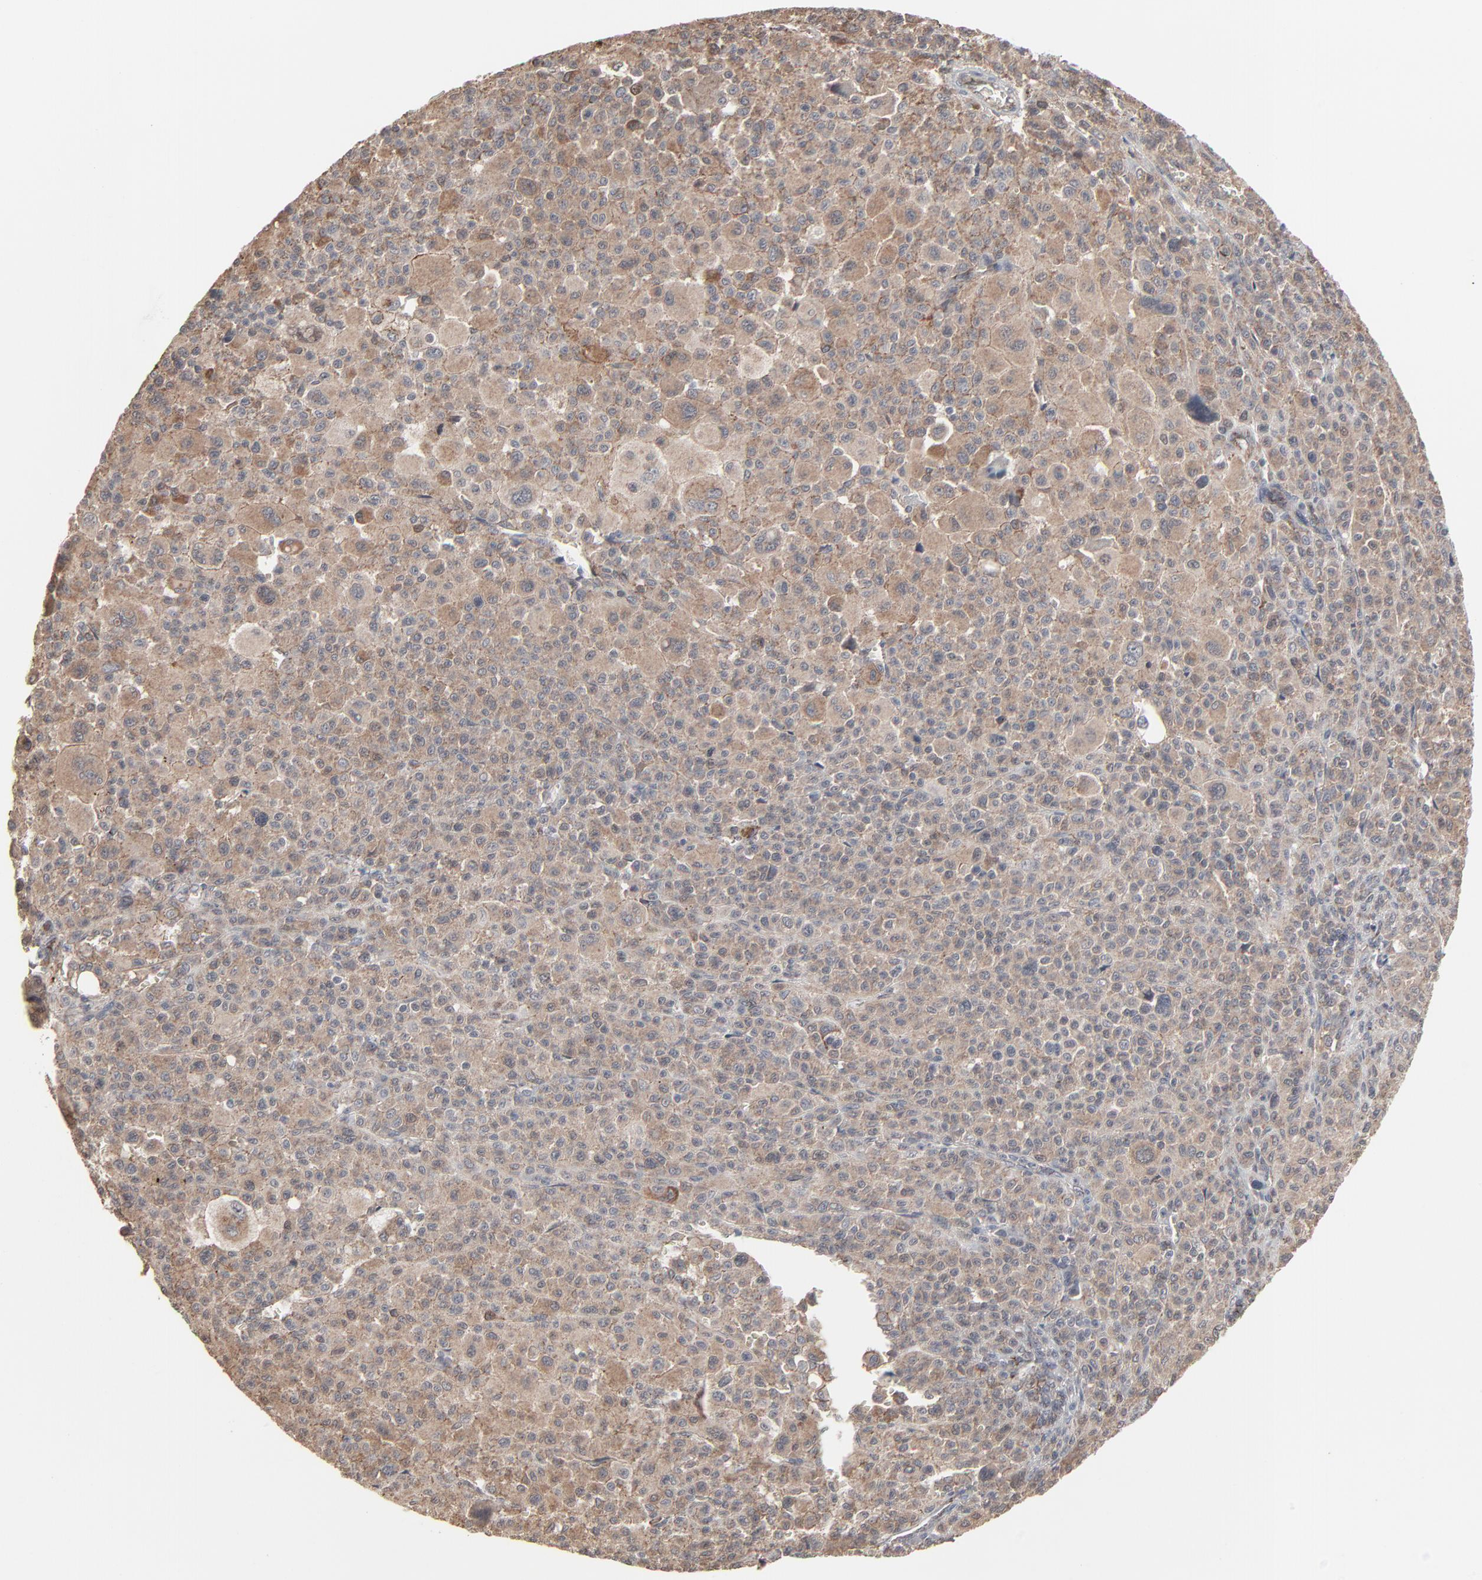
{"staining": {"intensity": "moderate", "quantity": ">75%", "location": "cytoplasmic/membranous"}, "tissue": "melanoma", "cell_type": "Tumor cells", "image_type": "cancer", "snomed": [{"axis": "morphology", "description": "Malignant melanoma, Metastatic site"}, {"axis": "topography", "description": "Skin"}], "caption": "DAB (3,3'-diaminobenzidine) immunohistochemical staining of melanoma exhibits moderate cytoplasmic/membranous protein expression in approximately >75% of tumor cells. (brown staining indicates protein expression, while blue staining denotes nuclei).", "gene": "CTNND1", "patient": {"sex": "female", "age": 74}}